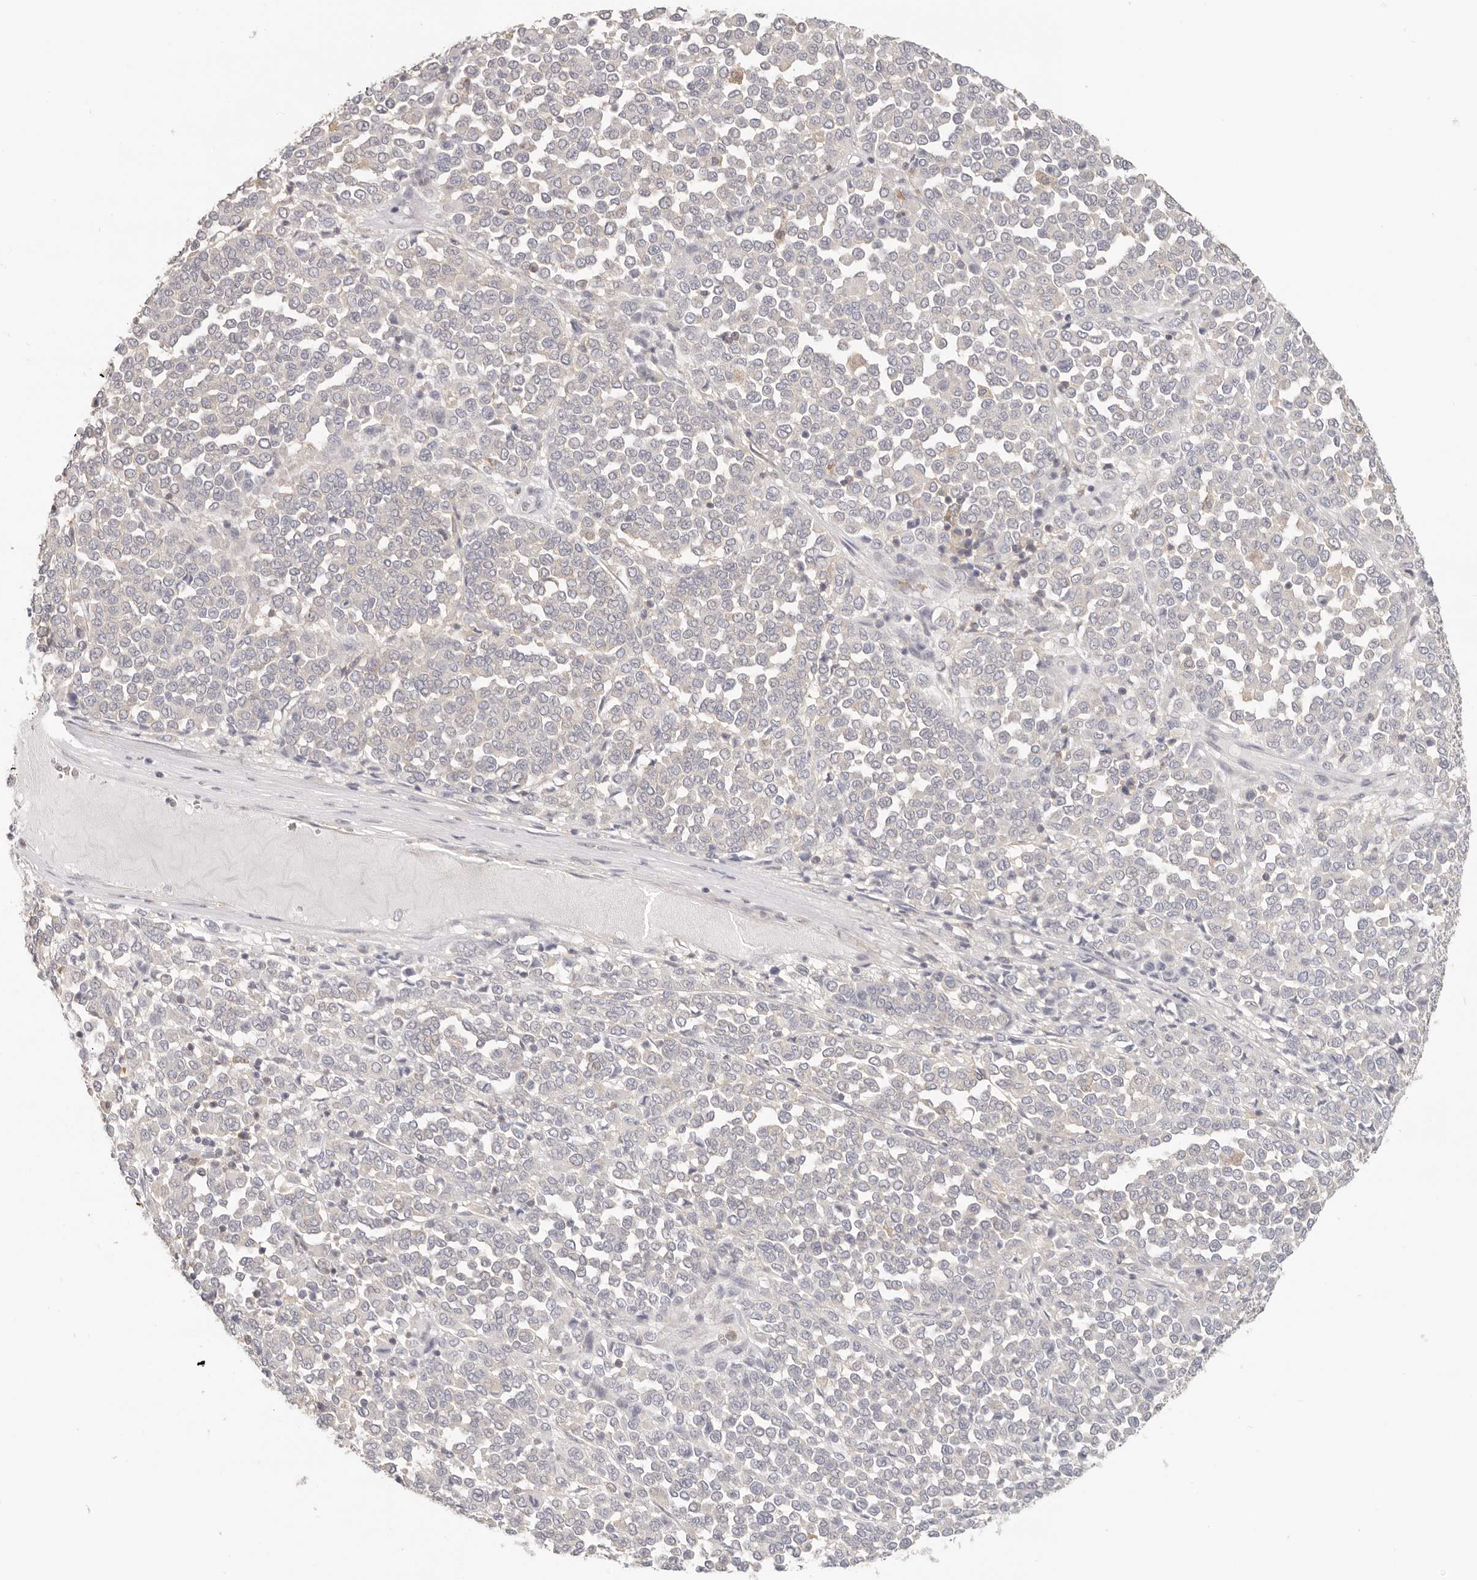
{"staining": {"intensity": "negative", "quantity": "none", "location": "none"}, "tissue": "melanoma", "cell_type": "Tumor cells", "image_type": "cancer", "snomed": [{"axis": "morphology", "description": "Malignant melanoma, Metastatic site"}, {"axis": "topography", "description": "Pancreas"}], "caption": "Immunohistochemistry (IHC) histopathology image of human melanoma stained for a protein (brown), which demonstrates no positivity in tumor cells. (DAB immunohistochemistry (IHC), high magnification).", "gene": "ANXA9", "patient": {"sex": "female", "age": 30}}